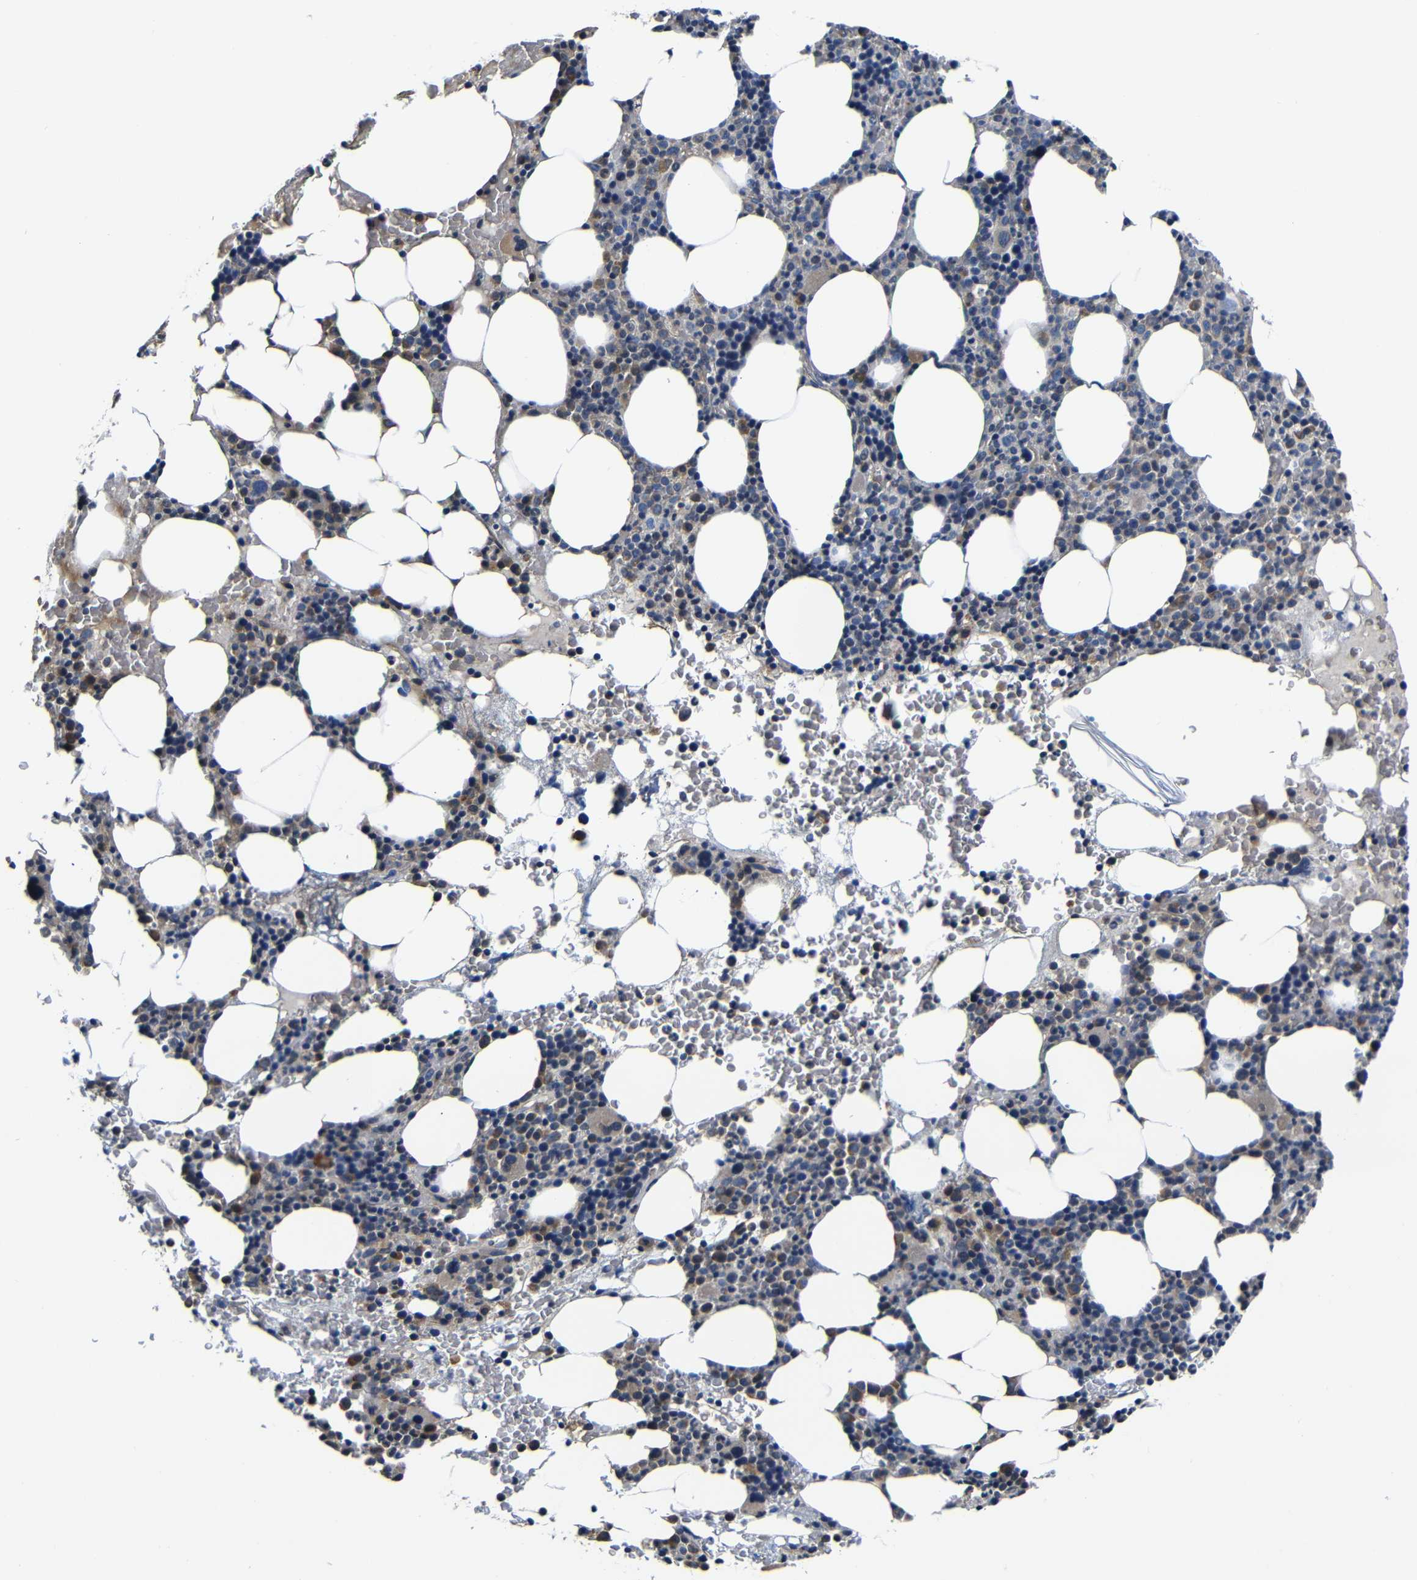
{"staining": {"intensity": "moderate", "quantity": "<25%", "location": "cytoplasmic/membranous"}, "tissue": "bone marrow", "cell_type": "Hematopoietic cells", "image_type": "normal", "snomed": [{"axis": "morphology", "description": "Normal tissue, NOS"}, {"axis": "morphology", "description": "Inflammation, NOS"}, {"axis": "topography", "description": "Bone marrow"}], "caption": "Immunohistochemistry (IHC) micrograph of benign bone marrow stained for a protein (brown), which exhibits low levels of moderate cytoplasmic/membranous expression in about <25% of hematopoietic cells.", "gene": "AFDN", "patient": {"sex": "female", "age": 84}}